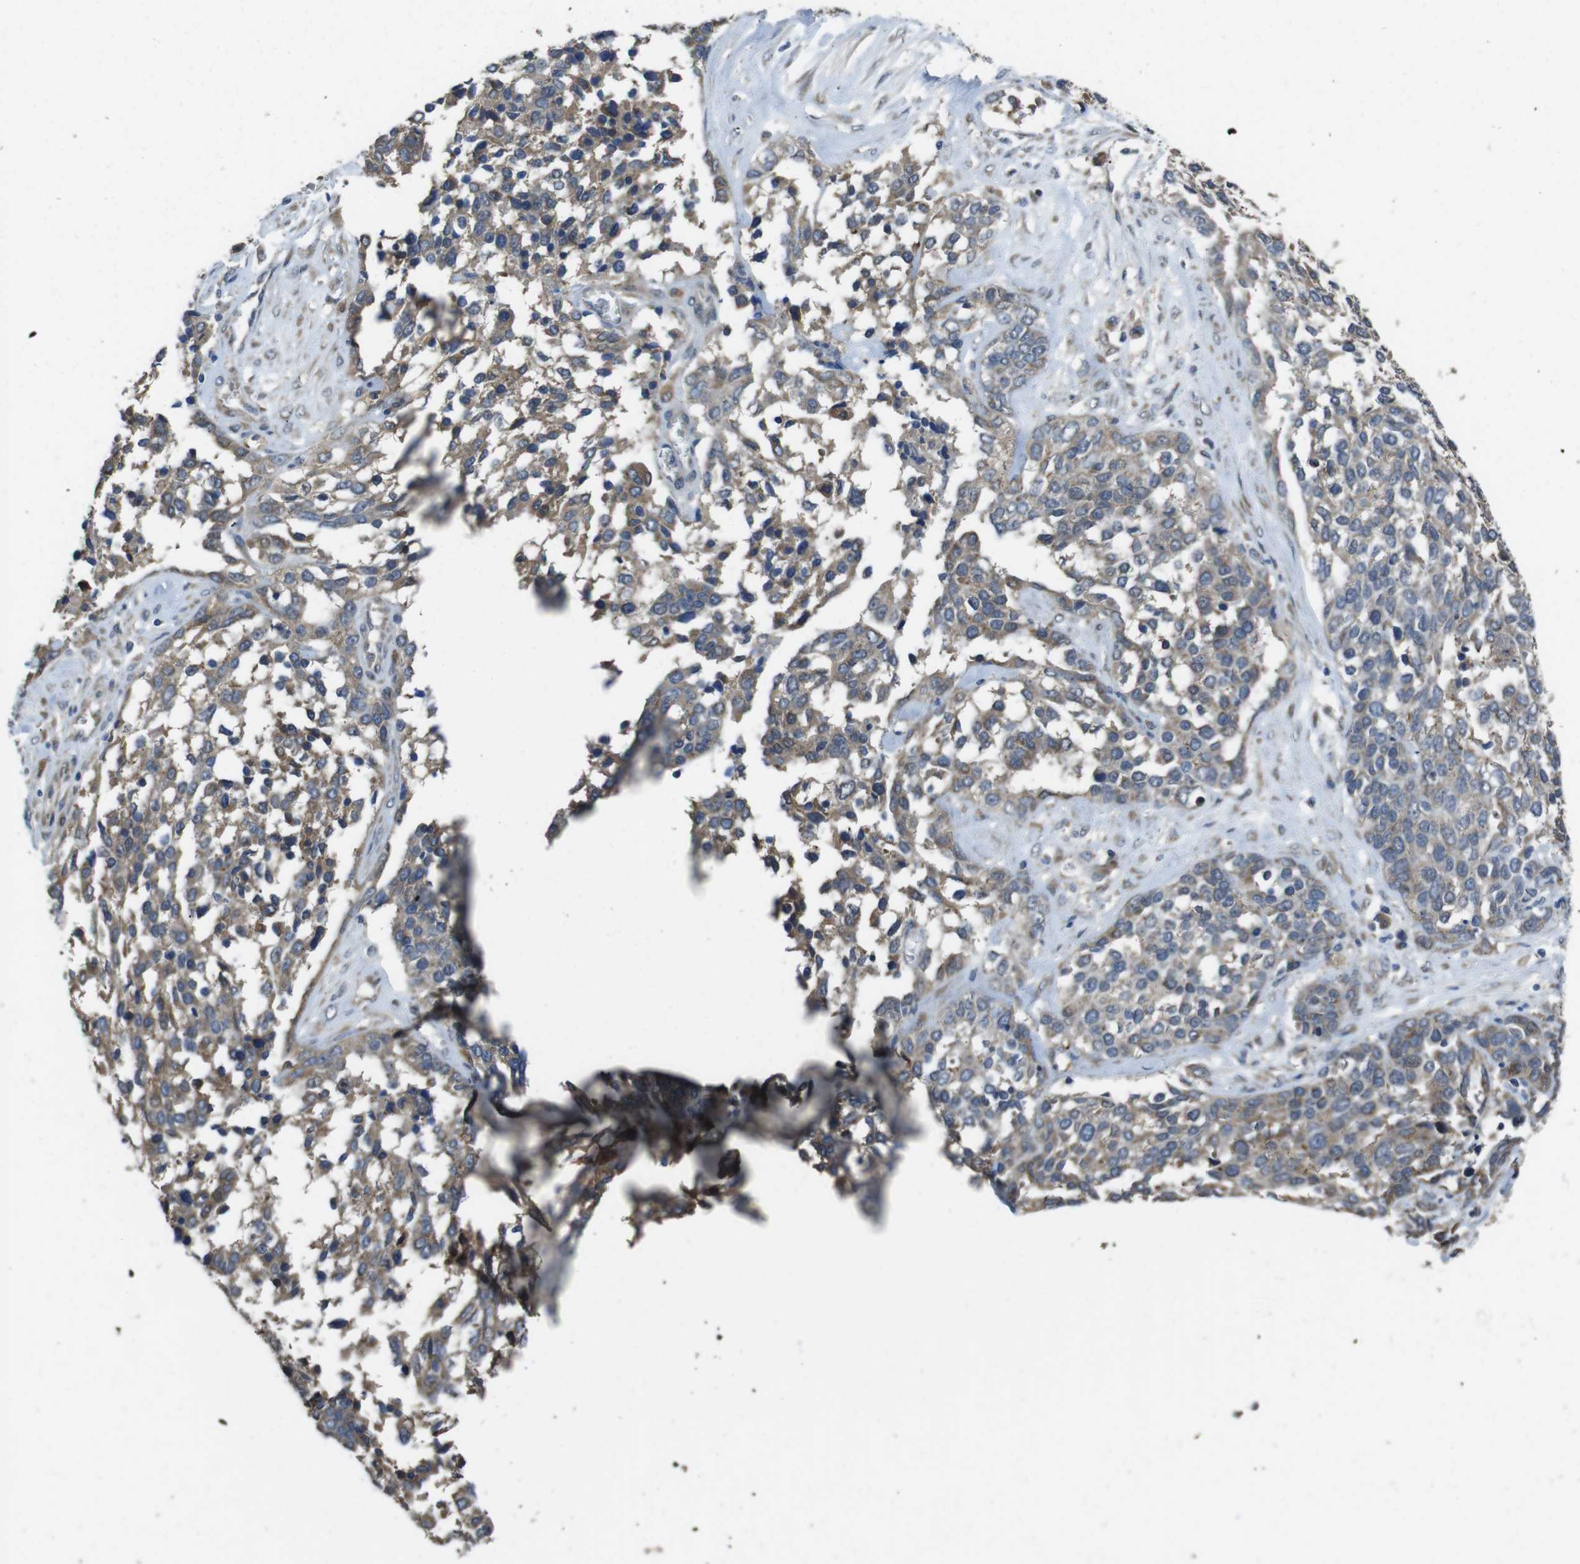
{"staining": {"intensity": "moderate", "quantity": "25%-75%", "location": "cytoplasmic/membranous"}, "tissue": "ovarian cancer", "cell_type": "Tumor cells", "image_type": "cancer", "snomed": [{"axis": "morphology", "description": "Cystadenocarcinoma, serous, NOS"}, {"axis": "topography", "description": "Ovary"}], "caption": "This photomicrograph demonstrates IHC staining of human ovarian cancer (serous cystadenocarcinoma), with medium moderate cytoplasmic/membranous expression in approximately 25%-75% of tumor cells.", "gene": "RAB6A", "patient": {"sex": "female", "age": 44}}